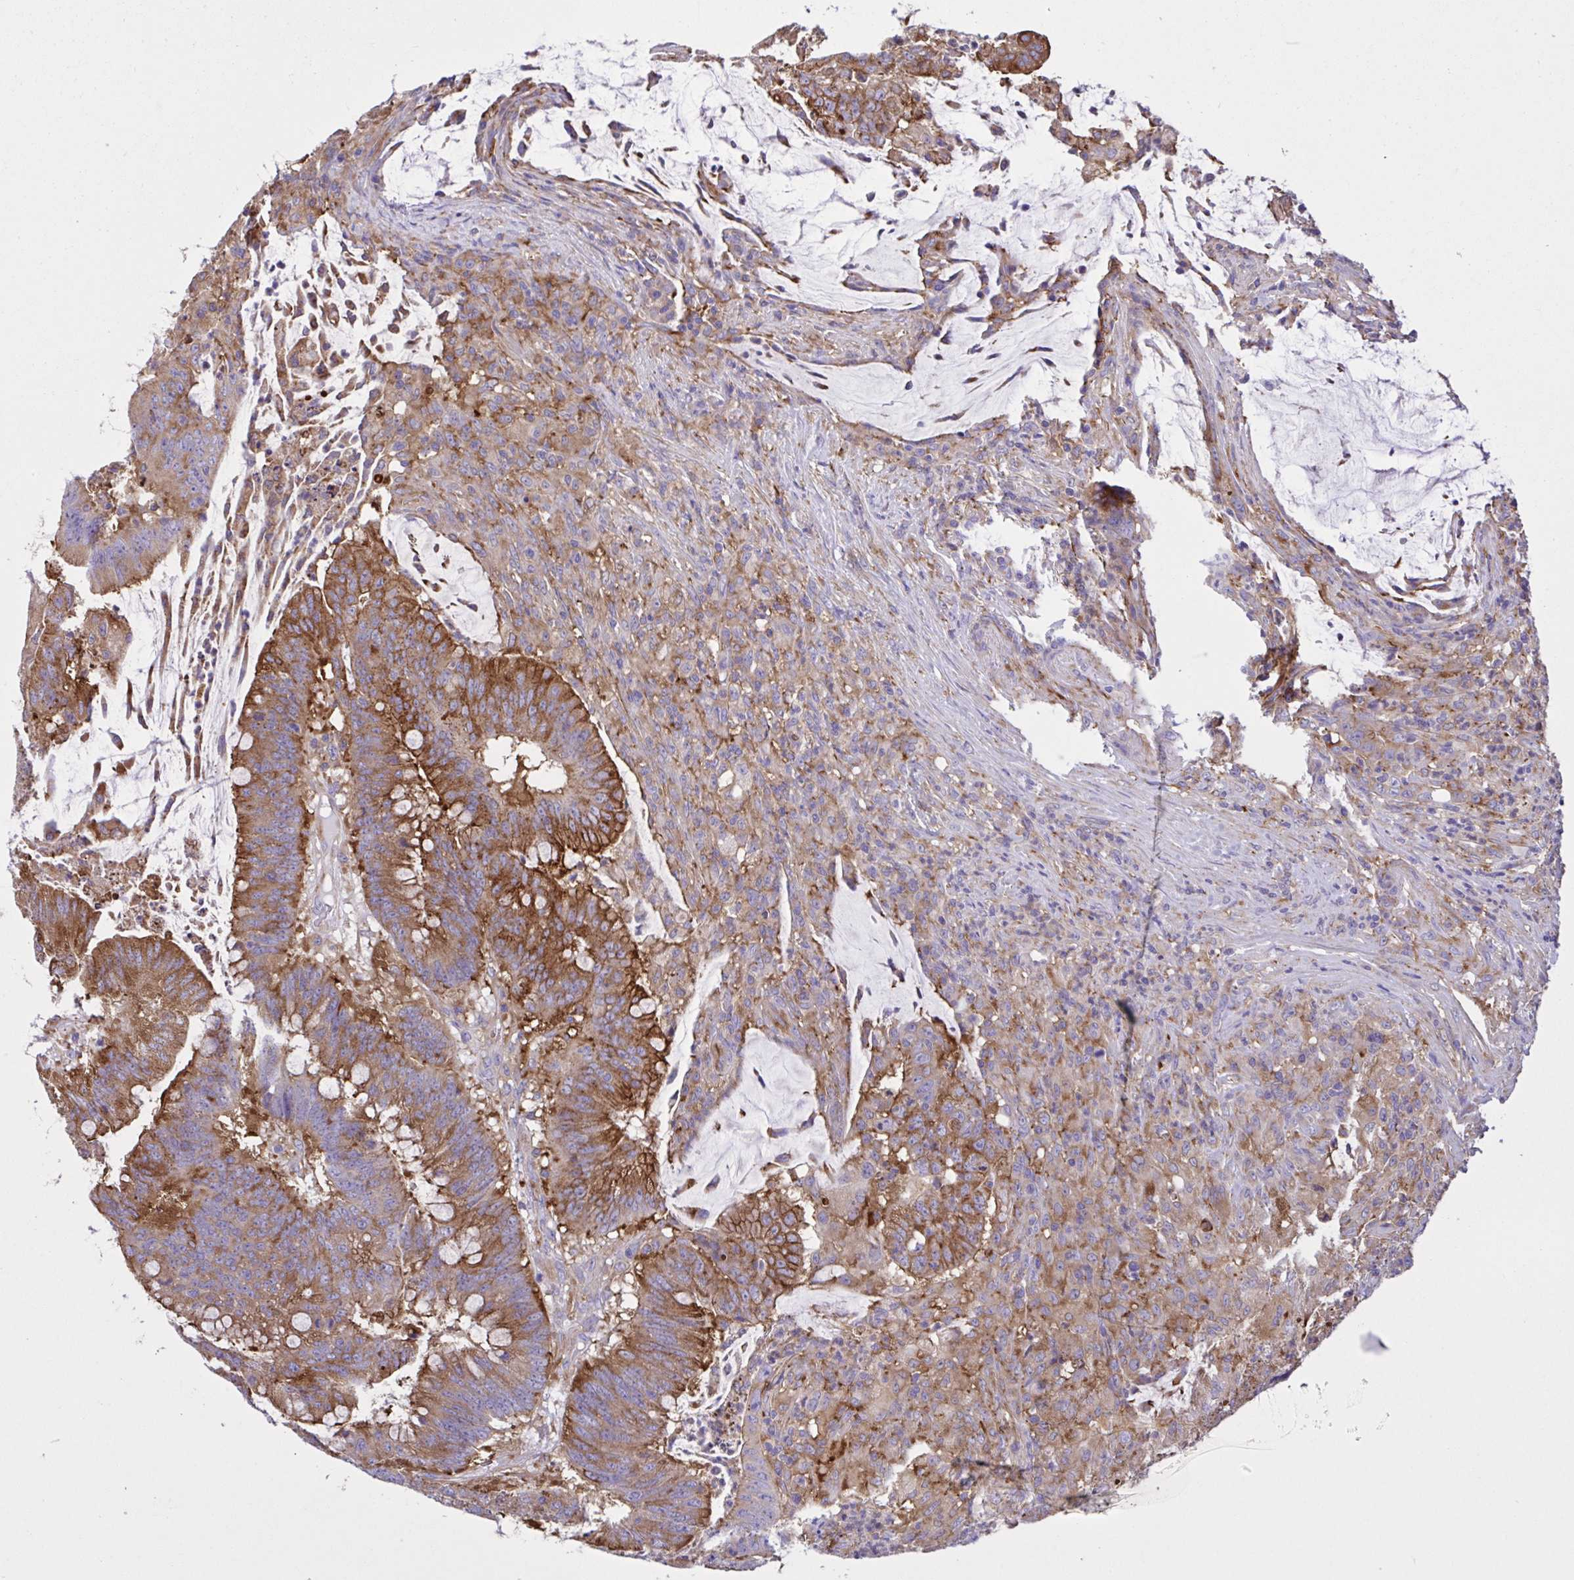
{"staining": {"intensity": "strong", "quantity": "25%-75%", "location": "cytoplasmic/membranous"}, "tissue": "colorectal cancer", "cell_type": "Tumor cells", "image_type": "cancer", "snomed": [{"axis": "morphology", "description": "Adenocarcinoma, NOS"}, {"axis": "topography", "description": "Colon"}], "caption": "Colorectal cancer stained for a protein demonstrates strong cytoplasmic/membranous positivity in tumor cells. The staining was performed using DAB, with brown indicating positive protein expression. Nuclei are stained blue with hematoxylin.", "gene": "OR51M1", "patient": {"sex": "female", "age": 87}}